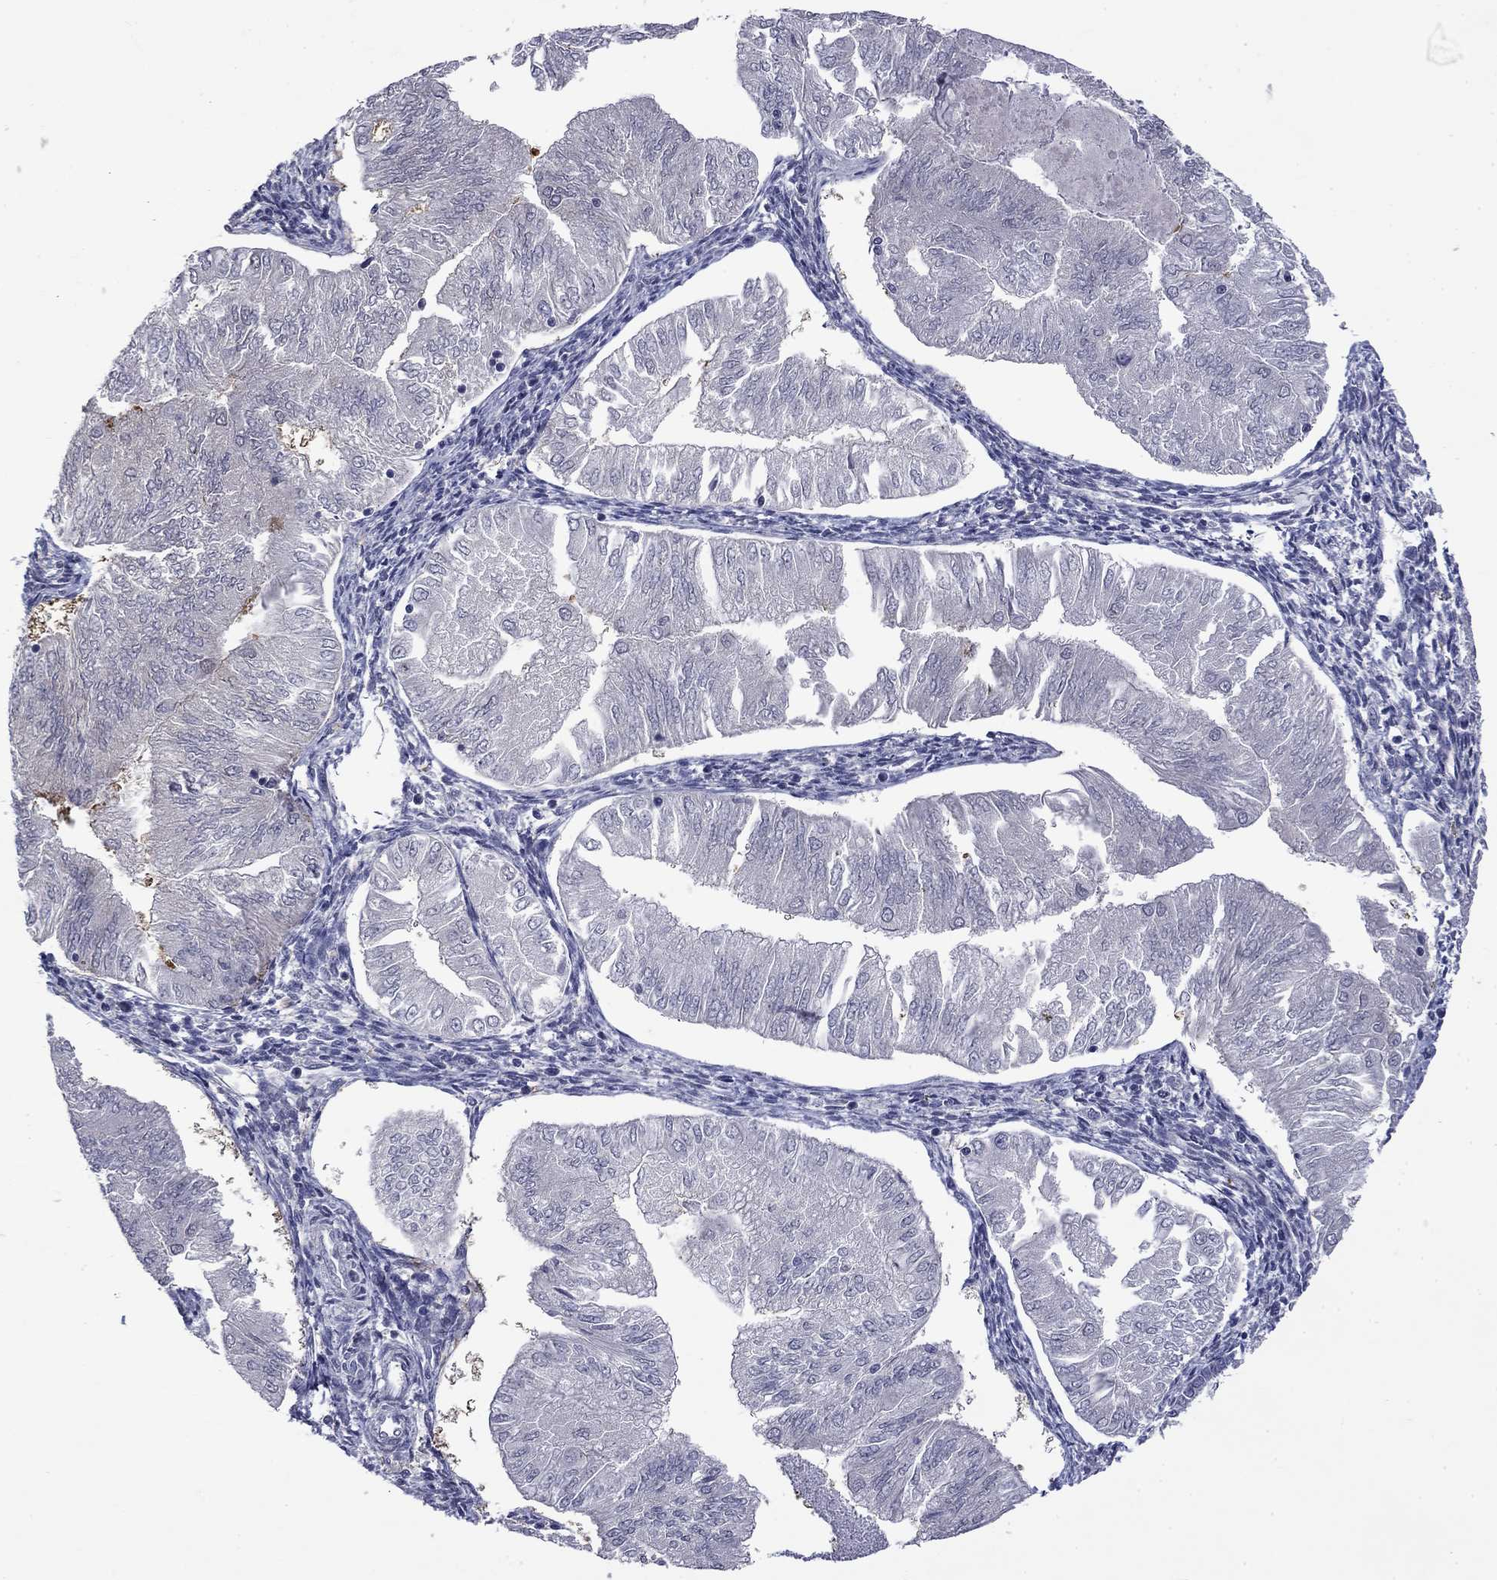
{"staining": {"intensity": "negative", "quantity": "none", "location": "none"}, "tissue": "endometrial cancer", "cell_type": "Tumor cells", "image_type": "cancer", "snomed": [{"axis": "morphology", "description": "Adenocarcinoma, NOS"}, {"axis": "topography", "description": "Endometrium"}], "caption": "Tumor cells show no significant staining in endometrial cancer (adenocarcinoma).", "gene": "CBR1", "patient": {"sex": "female", "age": 53}}